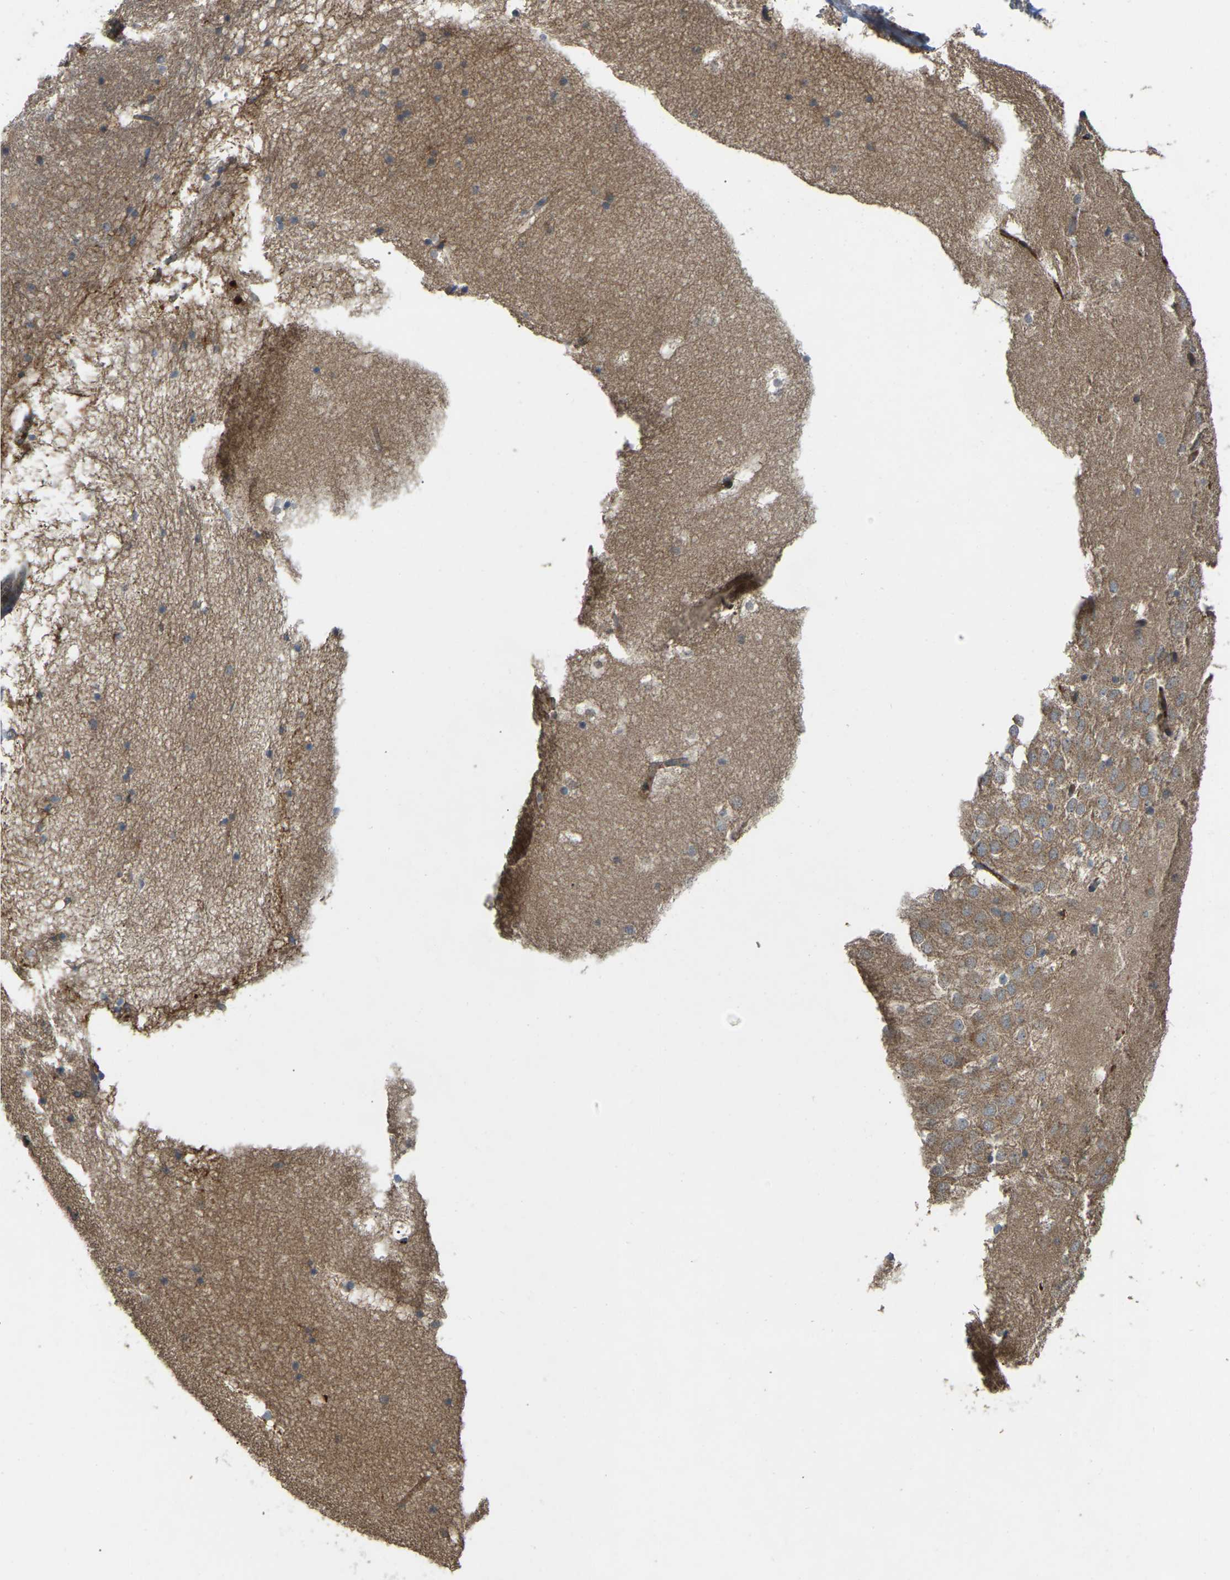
{"staining": {"intensity": "moderate", "quantity": "<25%", "location": "cytoplasmic/membranous"}, "tissue": "hippocampus", "cell_type": "Glial cells", "image_type": "normal", "snomed": [{"axis": "morphology", "description": "Normal tissue, NOS"}, {"axis": "topography", "description": "Hippocampus"}], "caption": "Glial cells exhibit low levels of moderate cytoplasmic/membranous expression in approximately <25% of cells in benign human hippocampus. The staining was performed using DAB, with brown indicating positive protein expression. Nuclei are stained blue with hematoxylin.", "gene": "C21orf91", "patient": {"sex": "male", "age": 45}}